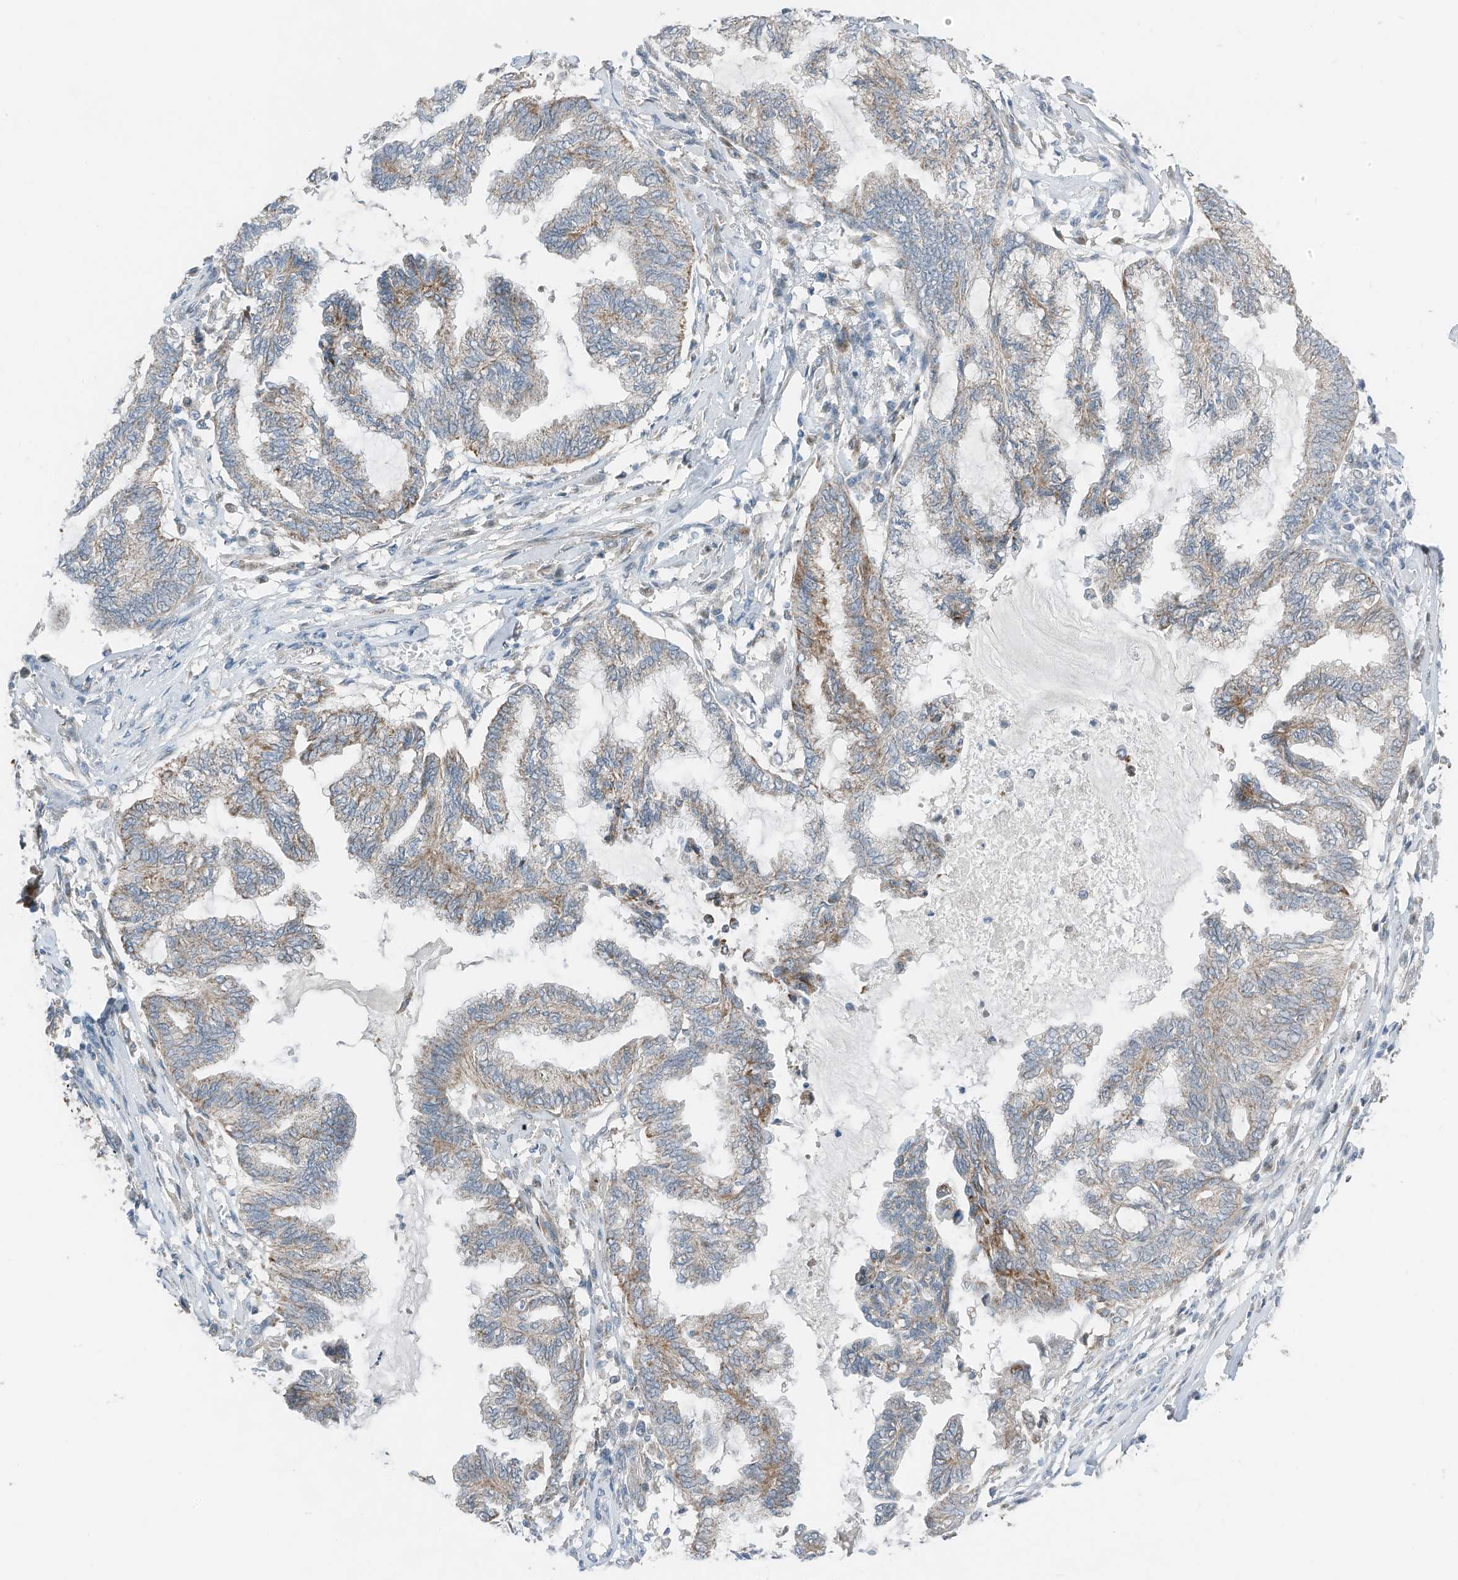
{"staining": {"intensity": "moderate", "quantity": "<25%", "location": "cytoplasmic/membranous"}, "tissue": "endometrial cancer", "cell_type": "Tumor cells", "image_type": "cancer", "snomed": [{"axis": "morphology", "description": "Adenocarcinoma, NOS"}, {"axis": "topography", "description": "Endometrium"}], "caption": "Adenocarcinoma (endometrial) was stained to show a protein in brown. There is low levels of moderate cytoplasmic/membranous staining in about <25% of tumor cells.", "gene": "RMND1", "patient": {"sex": "female", "age": 86}}